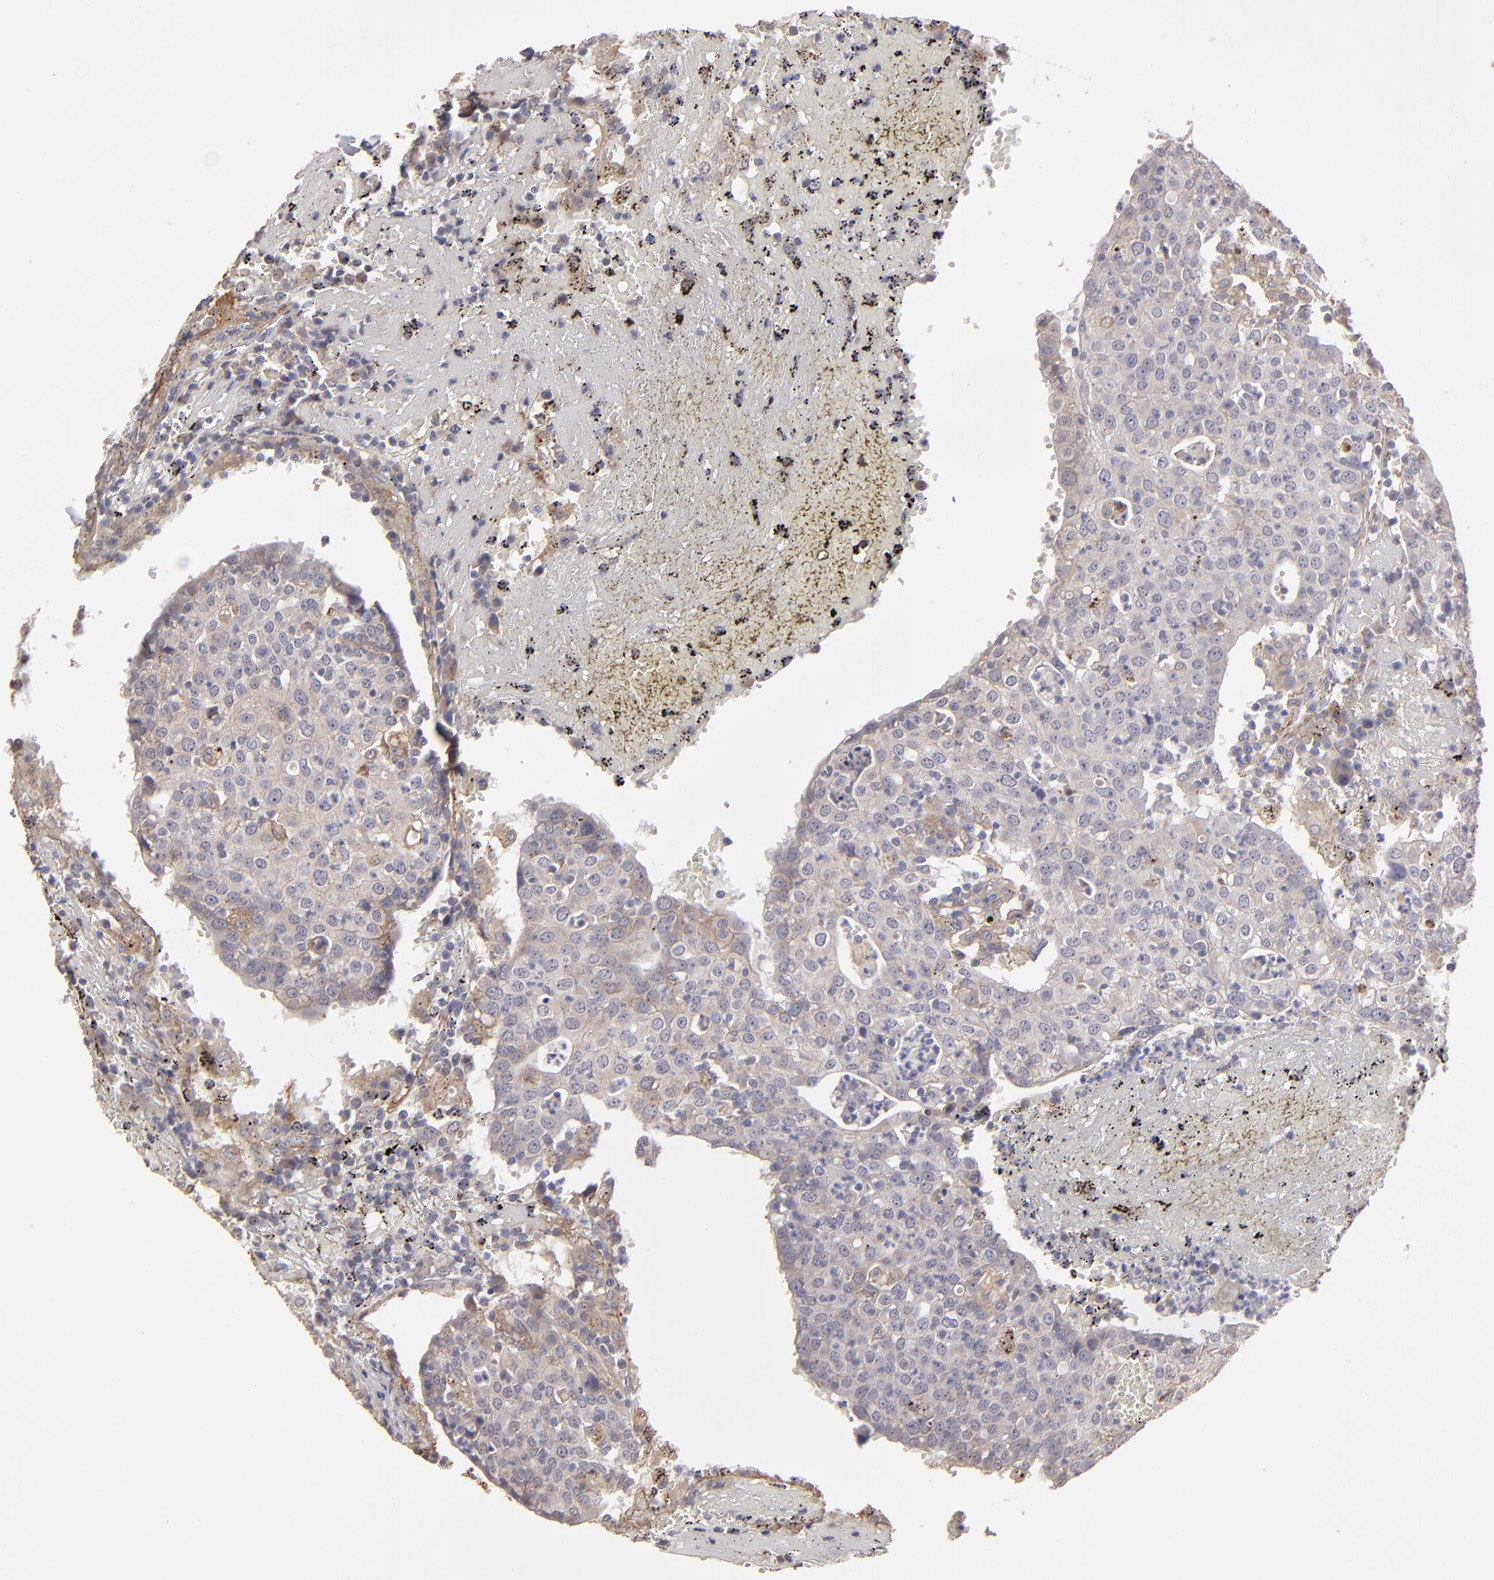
{"staining": {"intensity": "weak", "quantity": "25%-75%", "location": "cytoplasmic/membranous"}, "tissue": "head and neck cancer", "cell_type": "Tumor cells", "image_type": "cancer", "snomed": [{"axis": "morphology", "description": "Adenocarcinoma, NOS"}, {"axis": "topography", "description": "Salivary gland"}, {"axis": "topography", "description": "Head-Neck"}], "caption": "A photomicrograph of head and neck cancer (adenocarcinoma) stained for a protein exhibits weak cytoplasmic/membranous brown staining in tumor cells. (DAB (3,3'-diaminobenzidine) IHC, brown staining for protein, blue staining for nuclei).", "gene": "ITGB5", "patient": {"sex": "female", "age": 65}}